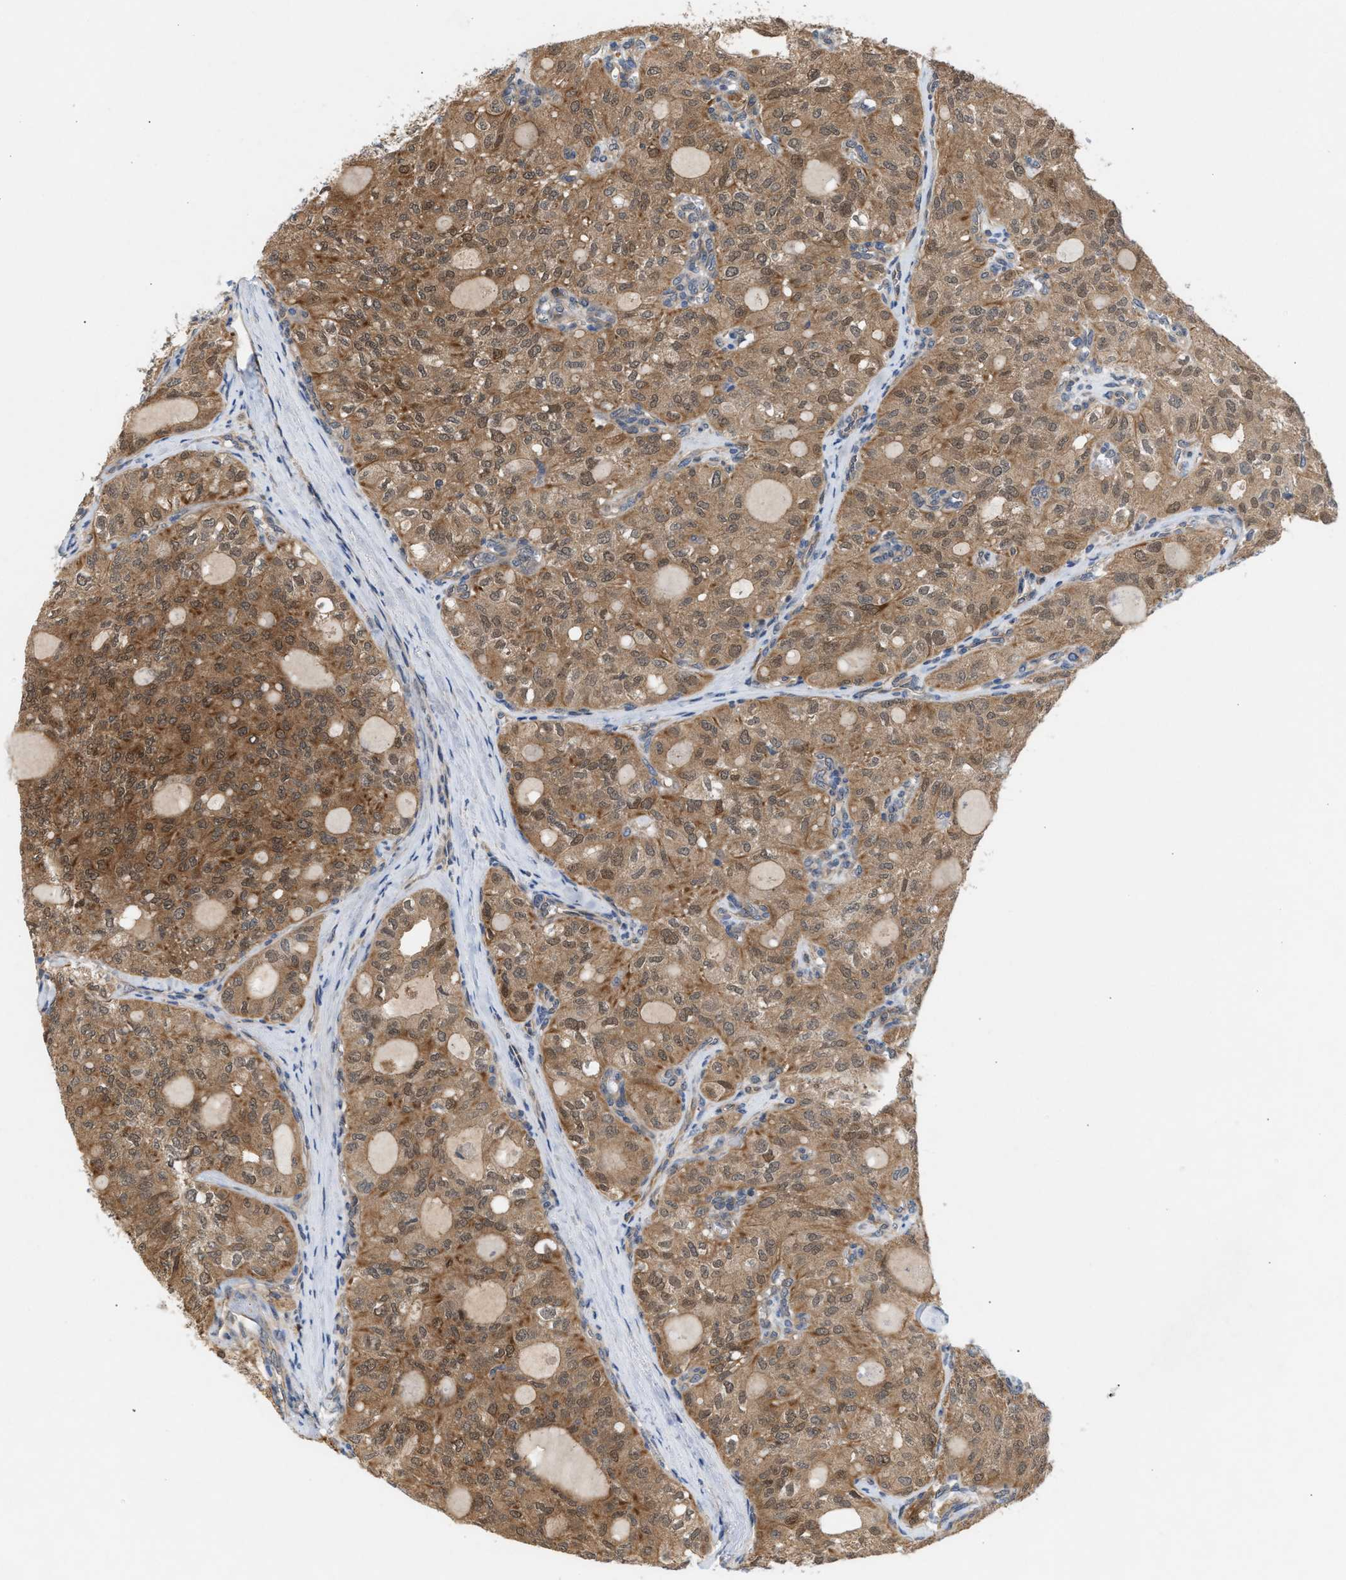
{"staining": {"intensity": "moderate", "quantity": ">75%", "location": "cytoplasmic/membranous,nuclear"}, "tissue": "thyroid cancer", "cell_type": "Tumor cells", "image_type": "cancer", "snomed": [{"axis": "morphology", "description": "Follicular adenoma carcinoma, NOS"}, {"axis": "topography", "description": "Thyroid gland"}], "caption": "A medium amount of moderate cytoplasmic/membranous and nuclear positivity is identified in about >75% of tumor cells in follicular adenoma carcinoma (thyroid) tissue. (IHC, brightfield microscopy, high magnification).", "gene": "GLOD4", "patient": {"sex": "male", "age": 75}}